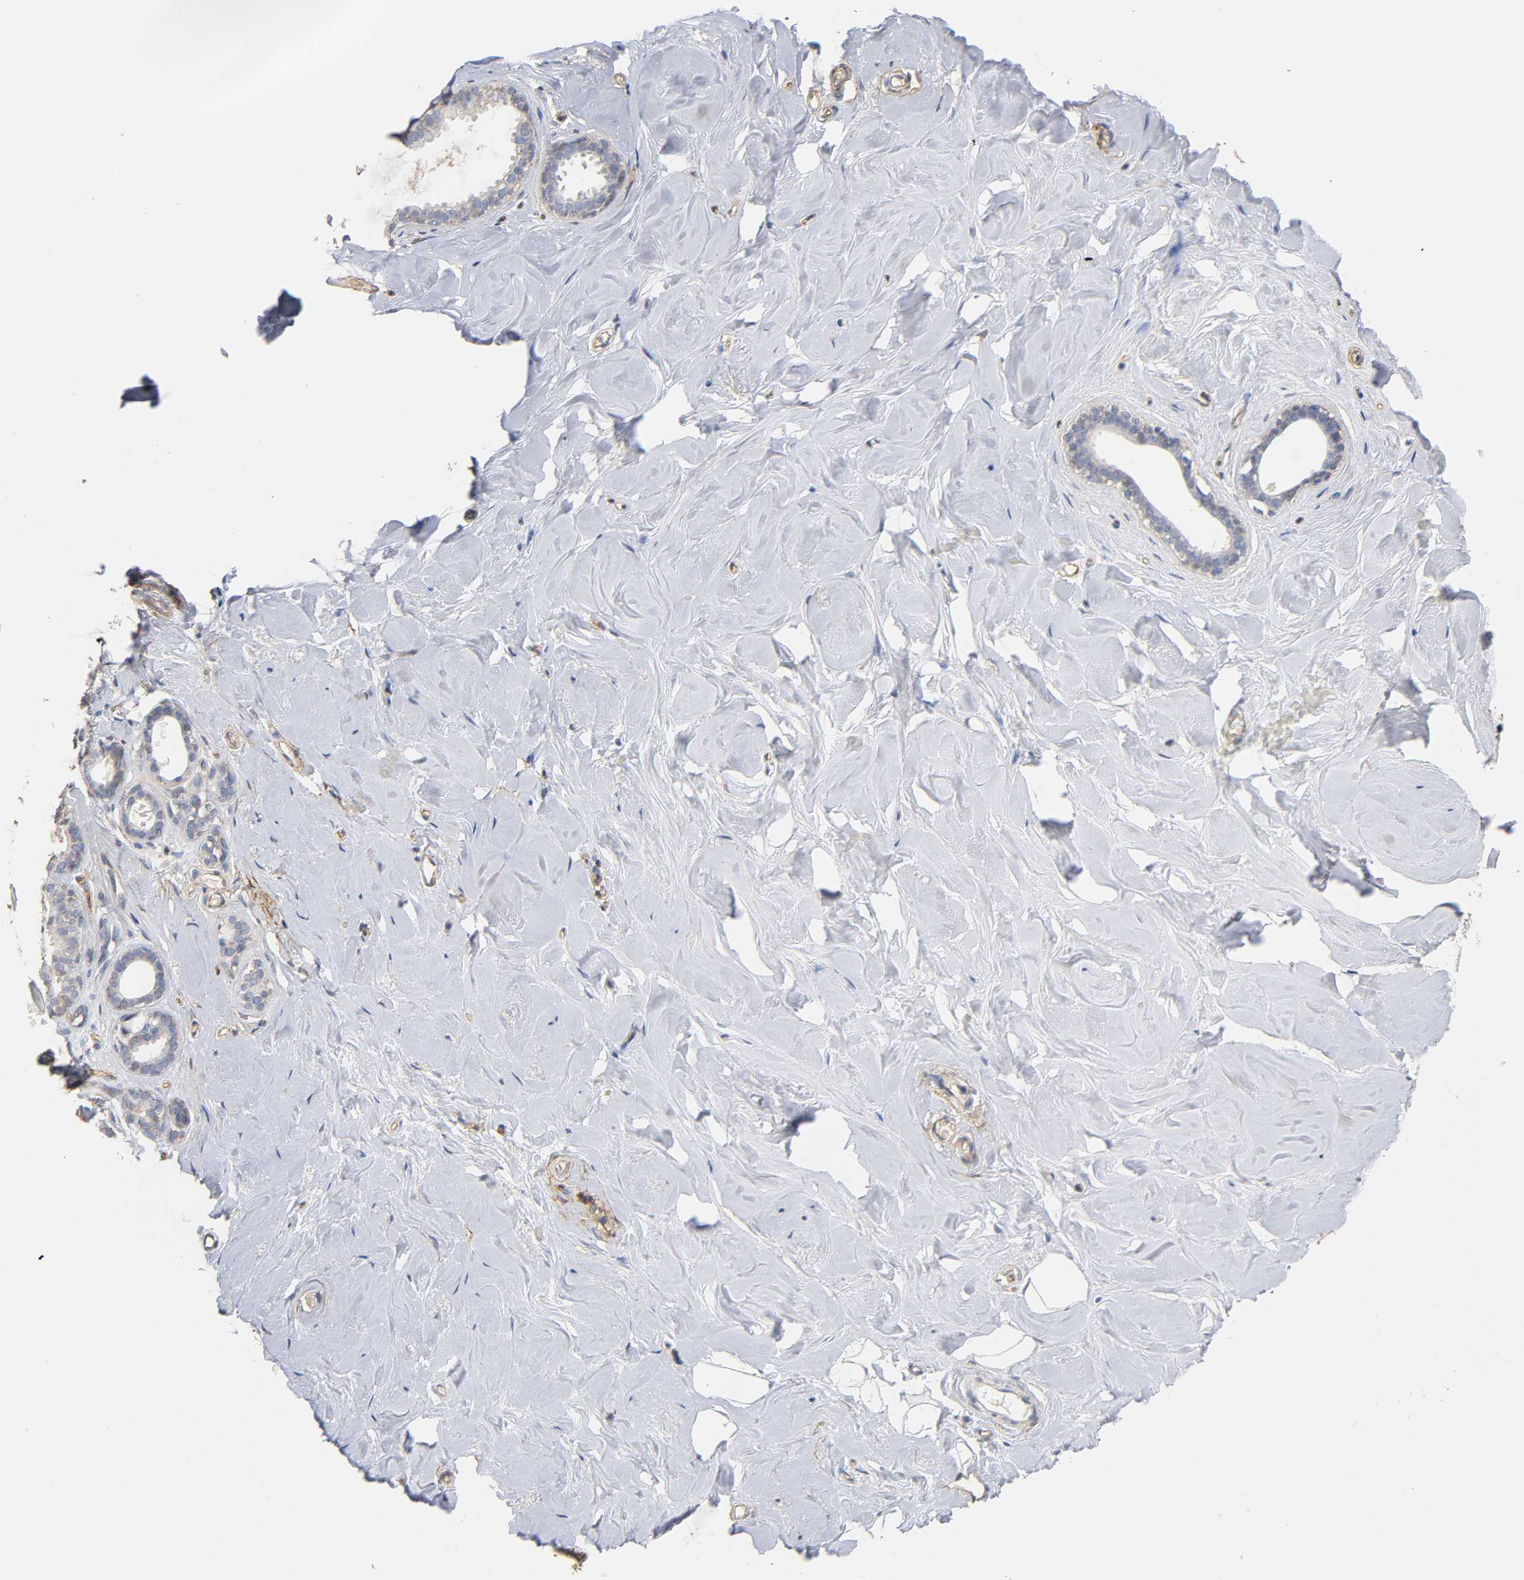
{"staining": {"intensity": "negative", "quantity": "none", "location": "none"}, "tissue": "breast", "cell_type": "Adipocytes", "image_type": "normal", "snomed": [{"axis": "morphology", "description": "Normal tissue, NOS"}, {"axis": "topography", "description": "Breast"}], "caption": "There is no significant positivity in adipocytes of breast. The staining was performed using DAB (3,3'-diaminobenzidine) to visualize the protein expression in brown, while the nuclei were stained in blue with hematoxylin (Magnification: 20x).", "gene": "SPTAN1", "patient": {"sex": "female", "age": 75}}